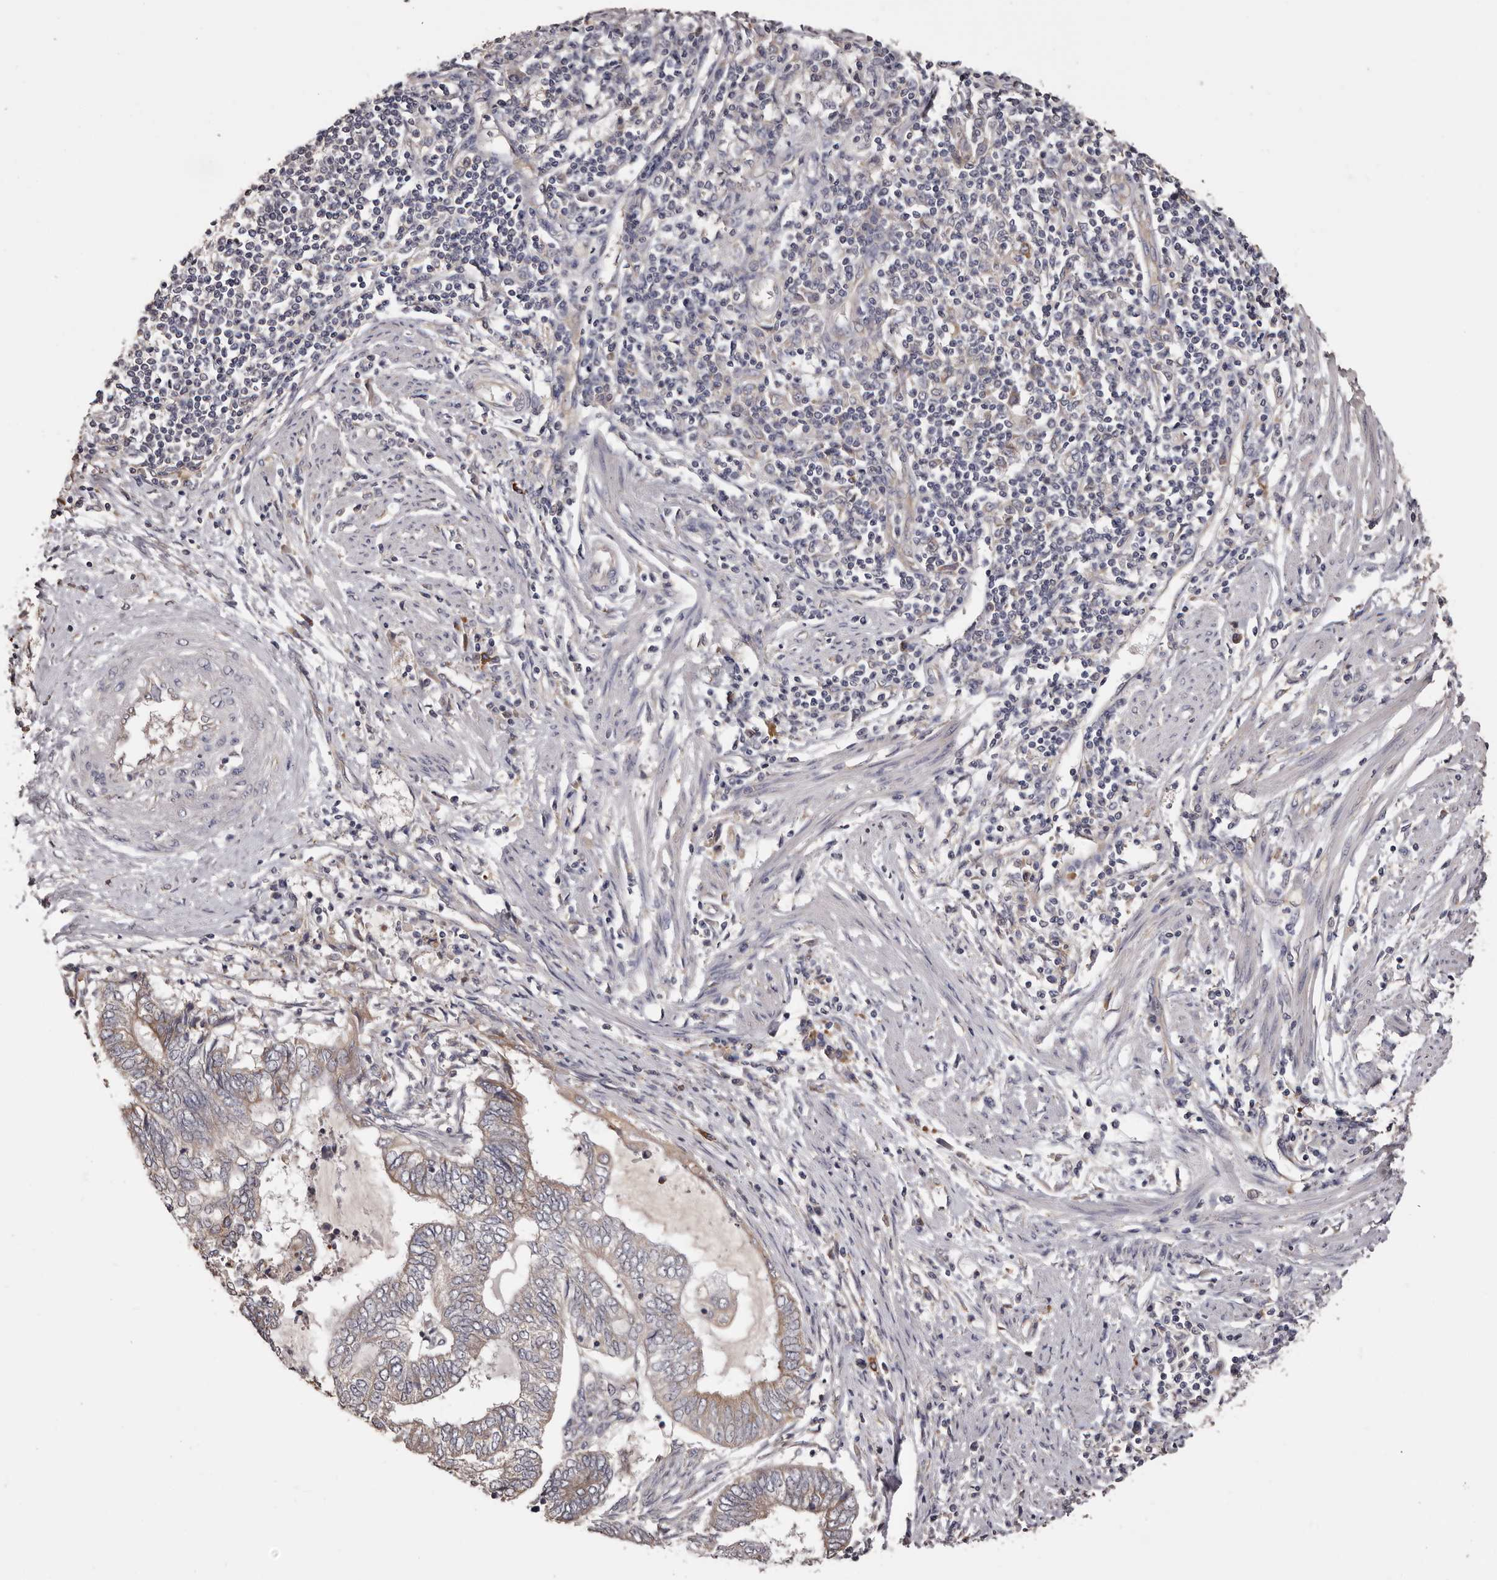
{"staining": {"intensity": "weak", "quantity": "25%-75%", "location": "cytoplasmic/membranous"}, "tissue": "endometrial cancer", "cell_type": "Tumor cells", "image_type": "cancer", "snomed": [{"axis": "morphology", "description": "Adenocarcinoma, NOS"}, {"axis": "topography", "description": "Uterus"}, {"axis": "topography", "description": "Endometrium"}], "caption": "Endometrial cancer (adenocarcinoma) stained for a protein exhibits weak cytoplasmic/membranous positivity in tumor cells. The staining was performed using DAB, with brown indicating positive protein expression. Nuclei are stained blue with hematoxylin.", "gene": "ETNK1", "patient": {"sex": "female", "age": 70}}